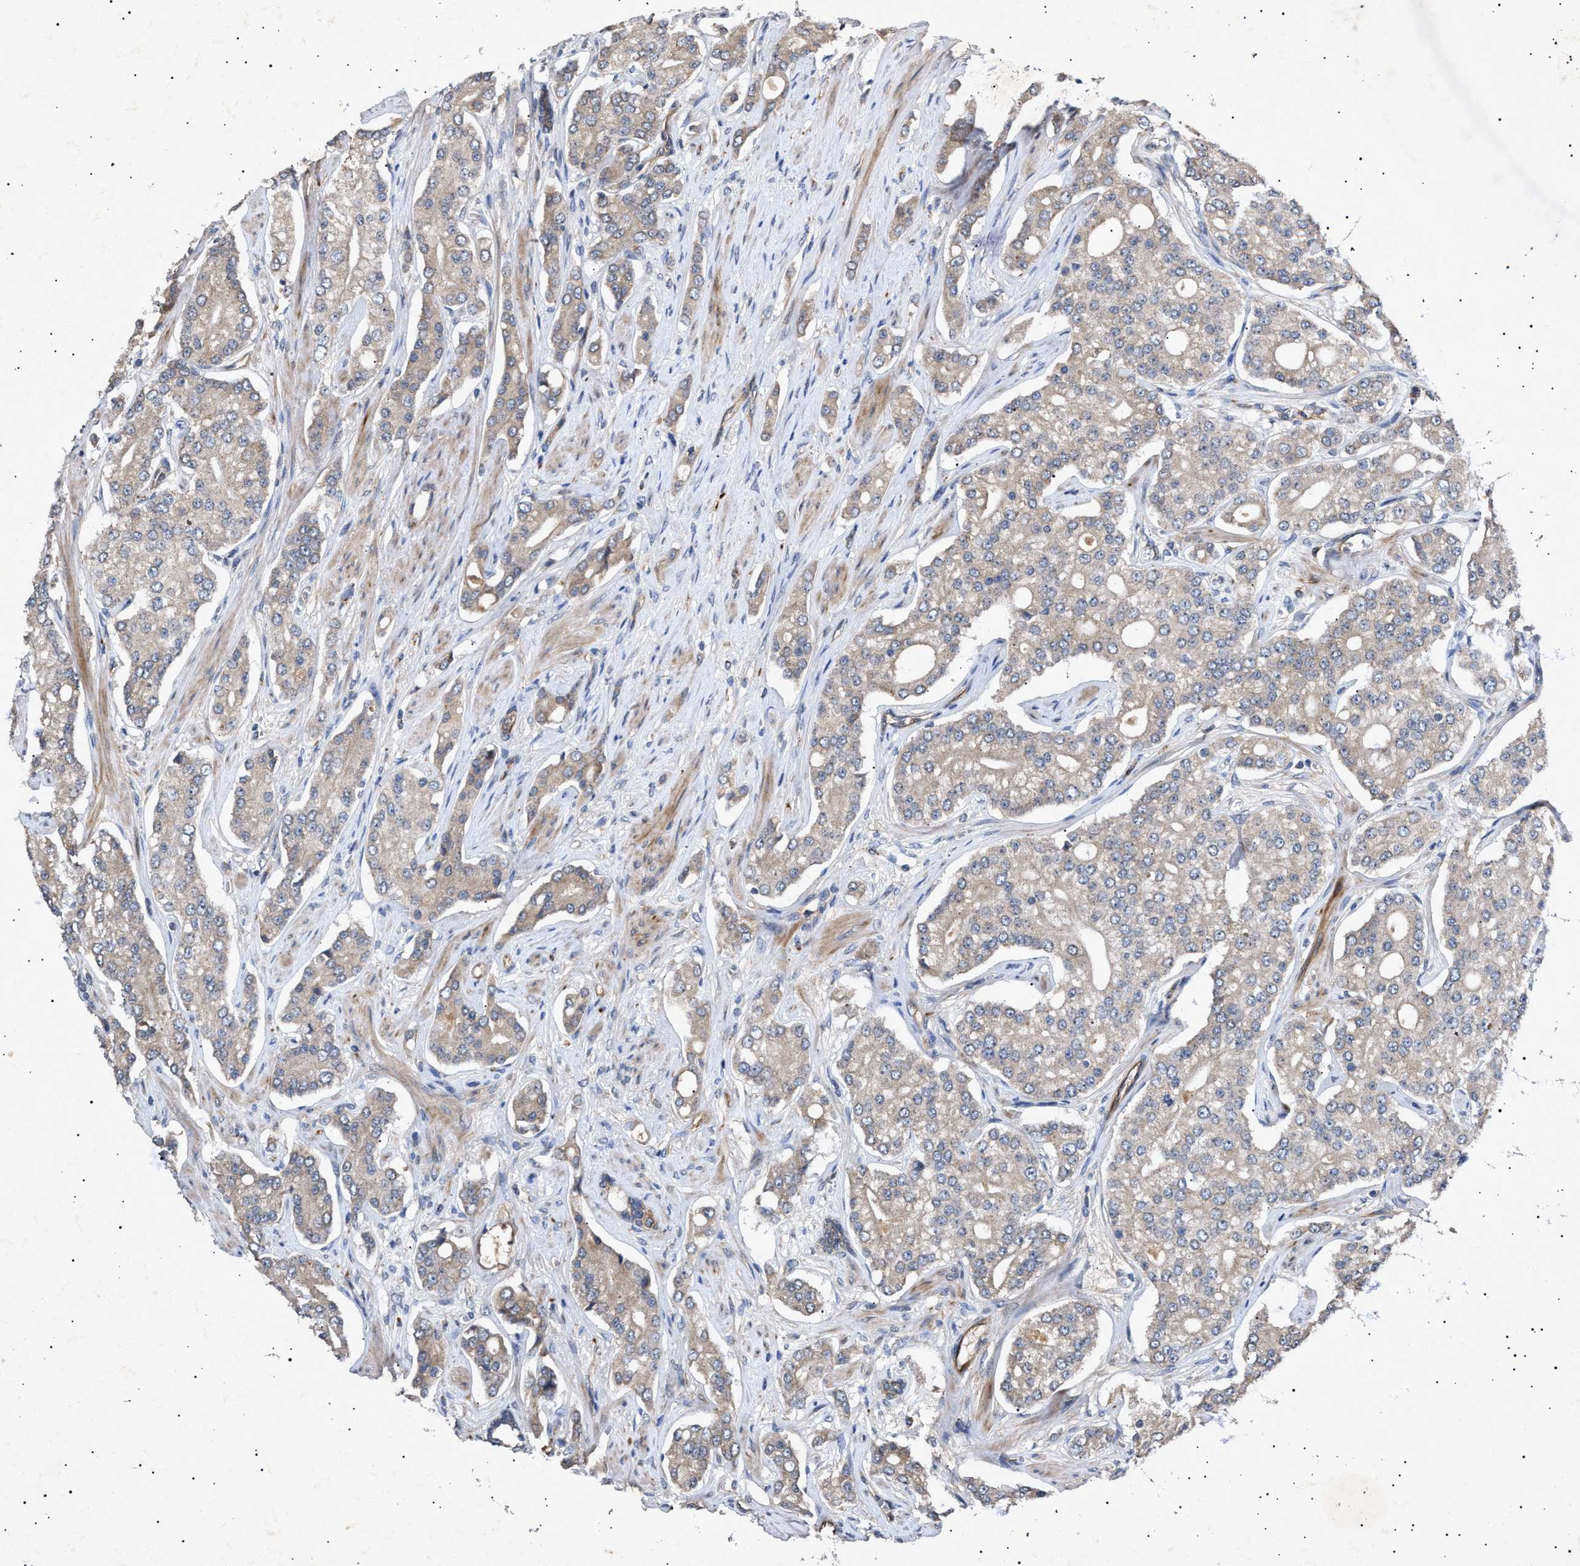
{"staining": {"intensity": "weak", "quantity": "<25%", "location": "cytoplasmic/membranous"}, "tissue": "prostate cancer", "cell_type": "Tumor cells", "image_type": "cancer", "snomed": [{"axis": "morphology", "description": "Adenocarcinoma, High grade"}, {"axis": "topography", "description": "Prostate"}], "caption": "Immunohistochemical staining of human high-grade adenocarcinoma (prostate) displays no significant positivity in tumor cells.", "gene": "SIRT5", "patient": {"sex": "male", "age": 71}}